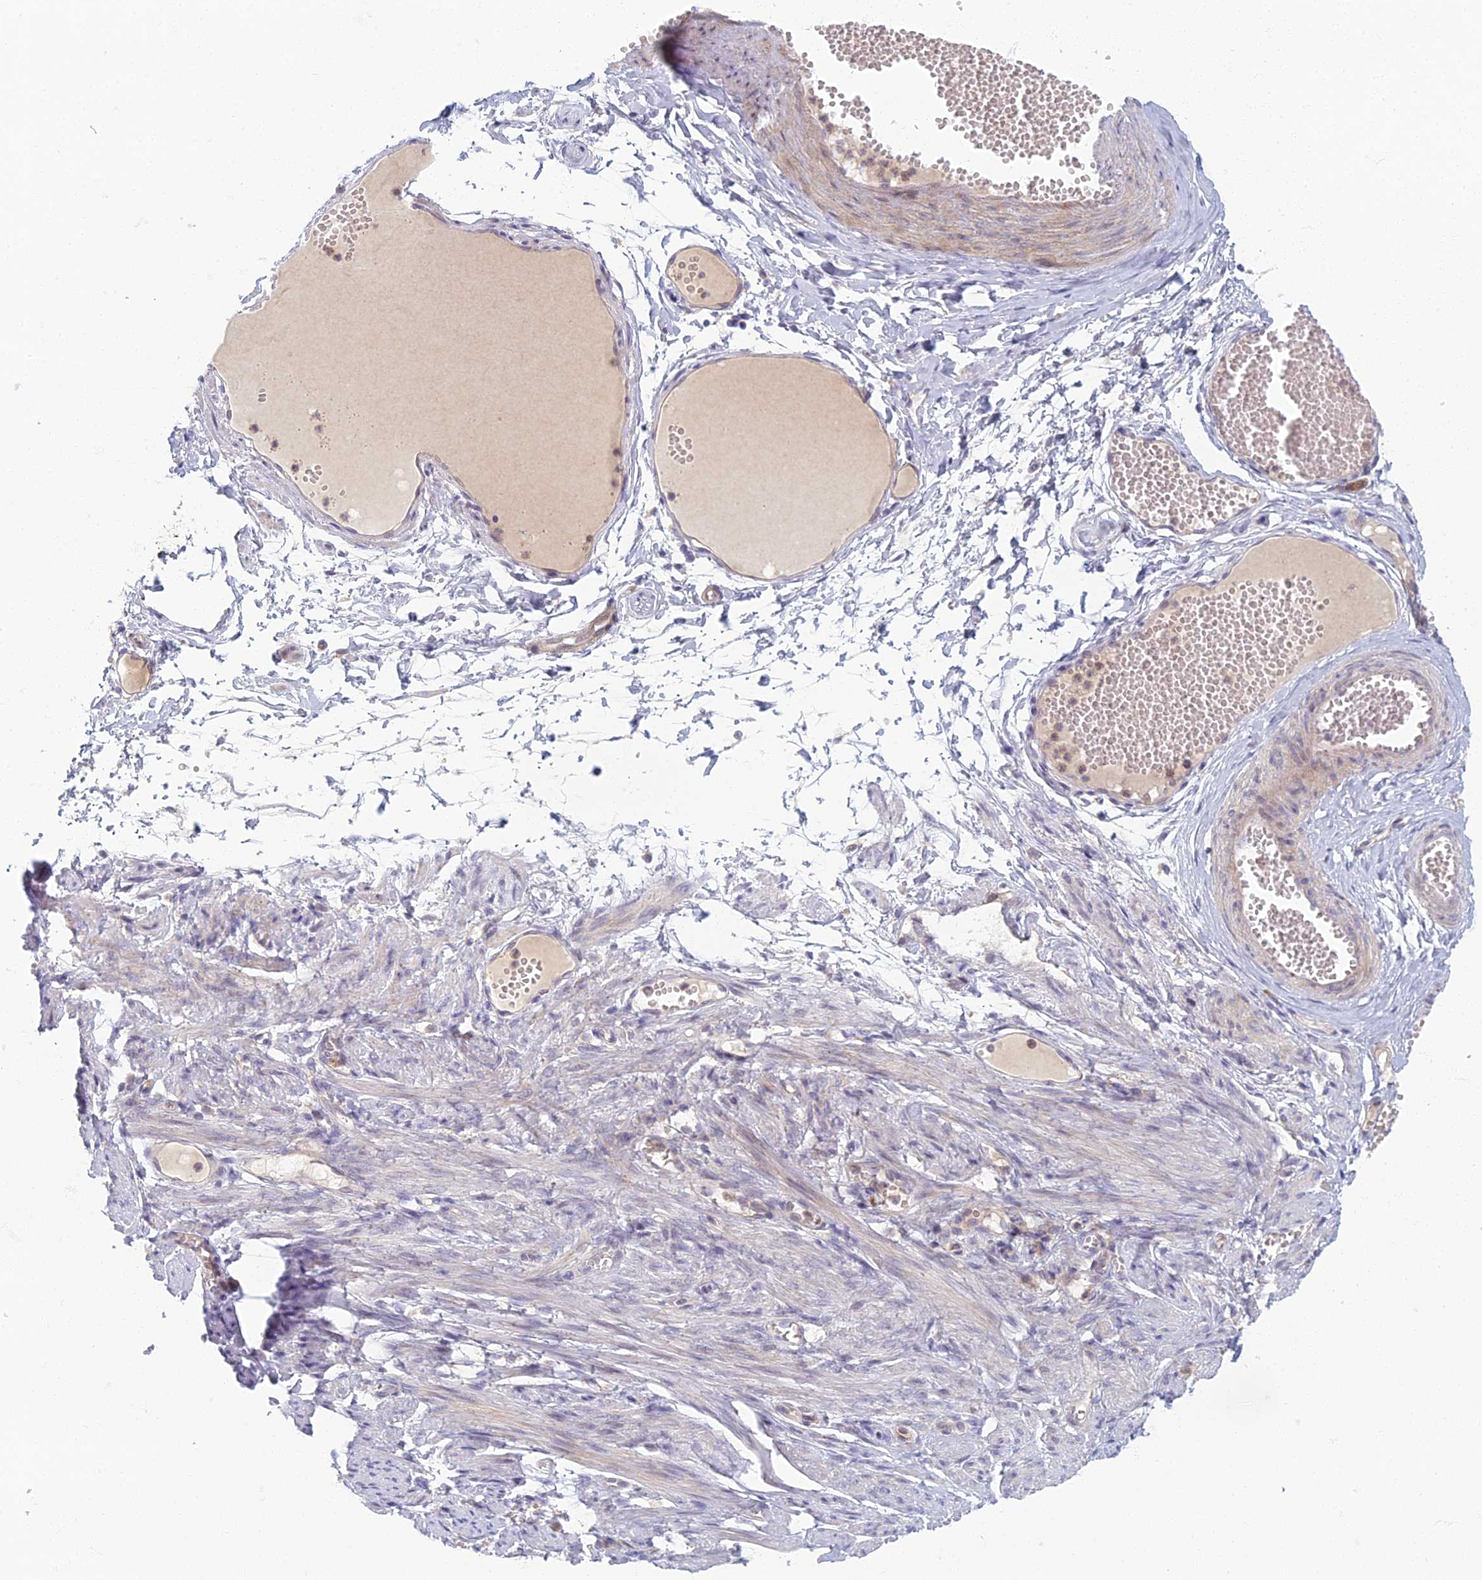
{"staining": {"intensity": "negative", "quantity": "none", "location": "none"}, "tissue": "adipose tissue", "cell_type": "Adipocytes", "image_type": "normal", "snomed": [{"axis": "morphology", "description": "Normal tissue, NOS"}, {"axis": "topography", "description": "Smooth muscle"}, {"axis": "topography", "description": "Peripheral nerve tissue"}], "caption": "Immunohistochemistry of normal adipose tissue demonstrates no expression in adipocytes. (Immunohistochemistry (ihc), brightfield microscopy, high magnification).", "gene": "CHMP4B", "patient": {"sex": "female", "age": 39}}